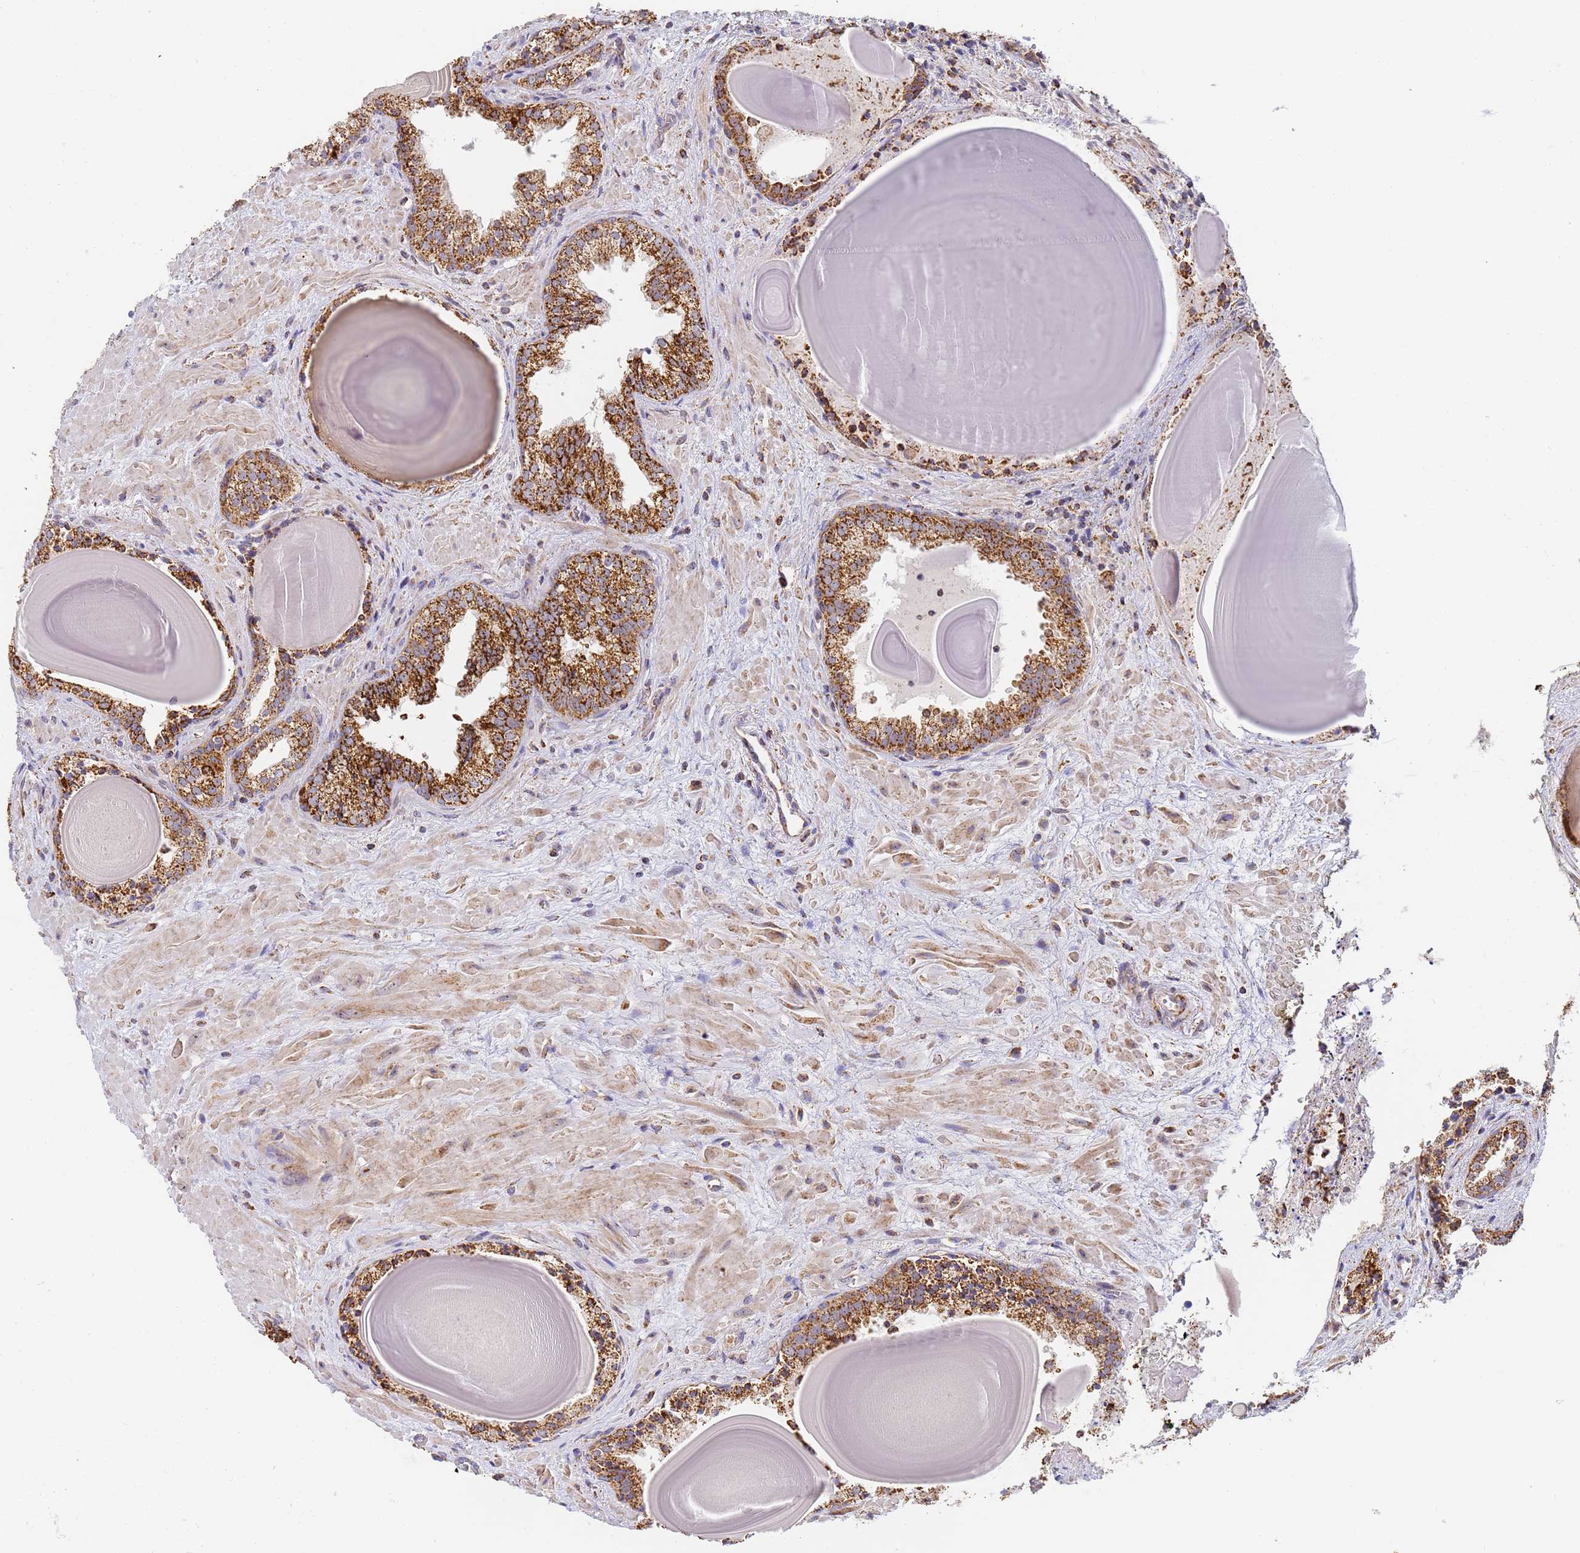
{"staining": {"intensity": "strong", "quantity": ">75%", "location": "cytoplasmic/membranous"}, "tissue": "prostate cancer", "cell_type": "Tumor cells", "image_type": "cancer", "snomed": [{"axis": "morphology", "description": "Adenocarcinoma, High grade"}, {"axis": "topography", "description": "Prostate"}], "caption": "Protein expression analysis of human prostate cancer reveals strong cytoplasmic/membranous positivity in approximately >75% of tumor cells.", "gene": "FRG2C", "patient": {"sex": "male", "age": 66}}